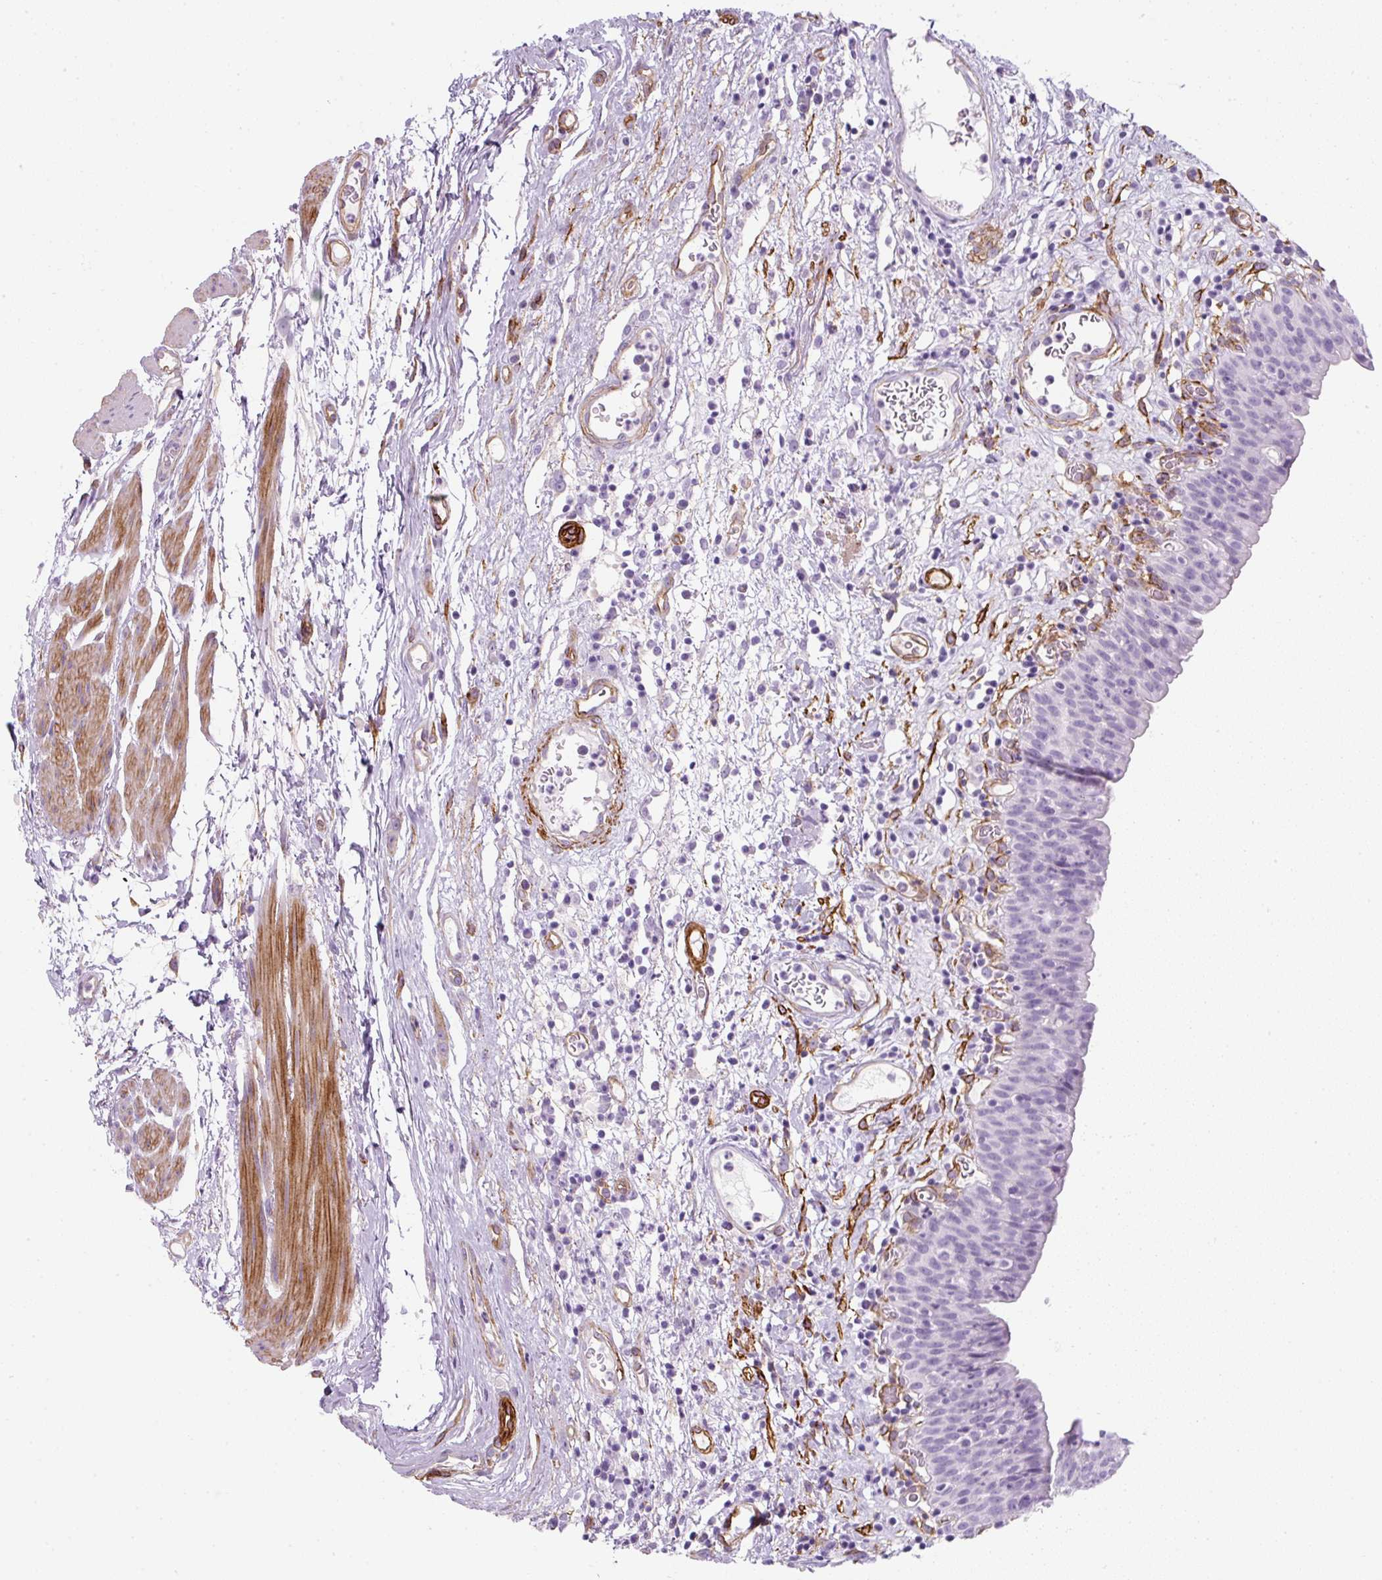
{"staining": {"intensity": "negative", "quantity": "none", "location": "none"}, "tissue": "urinary bladder", "cell_type": "Urothelial cells", "image_type": "normal", "snomed": [{"axis": "morphology", "description": "Normal tissue, NOS"}, {"axis": "morphology", "description": "Inflammation, NOS"}, {"axis": "topography", "description": "Urinary bladder"}], "caption": "Urothelial cells show no significant protein staining in unremarkable urinary bladder. (DAB IHC visualized using brightfield microscopy, high magnification).", "gene": "CAVIN3", "patient": {"sex": "male", "age": 57}}